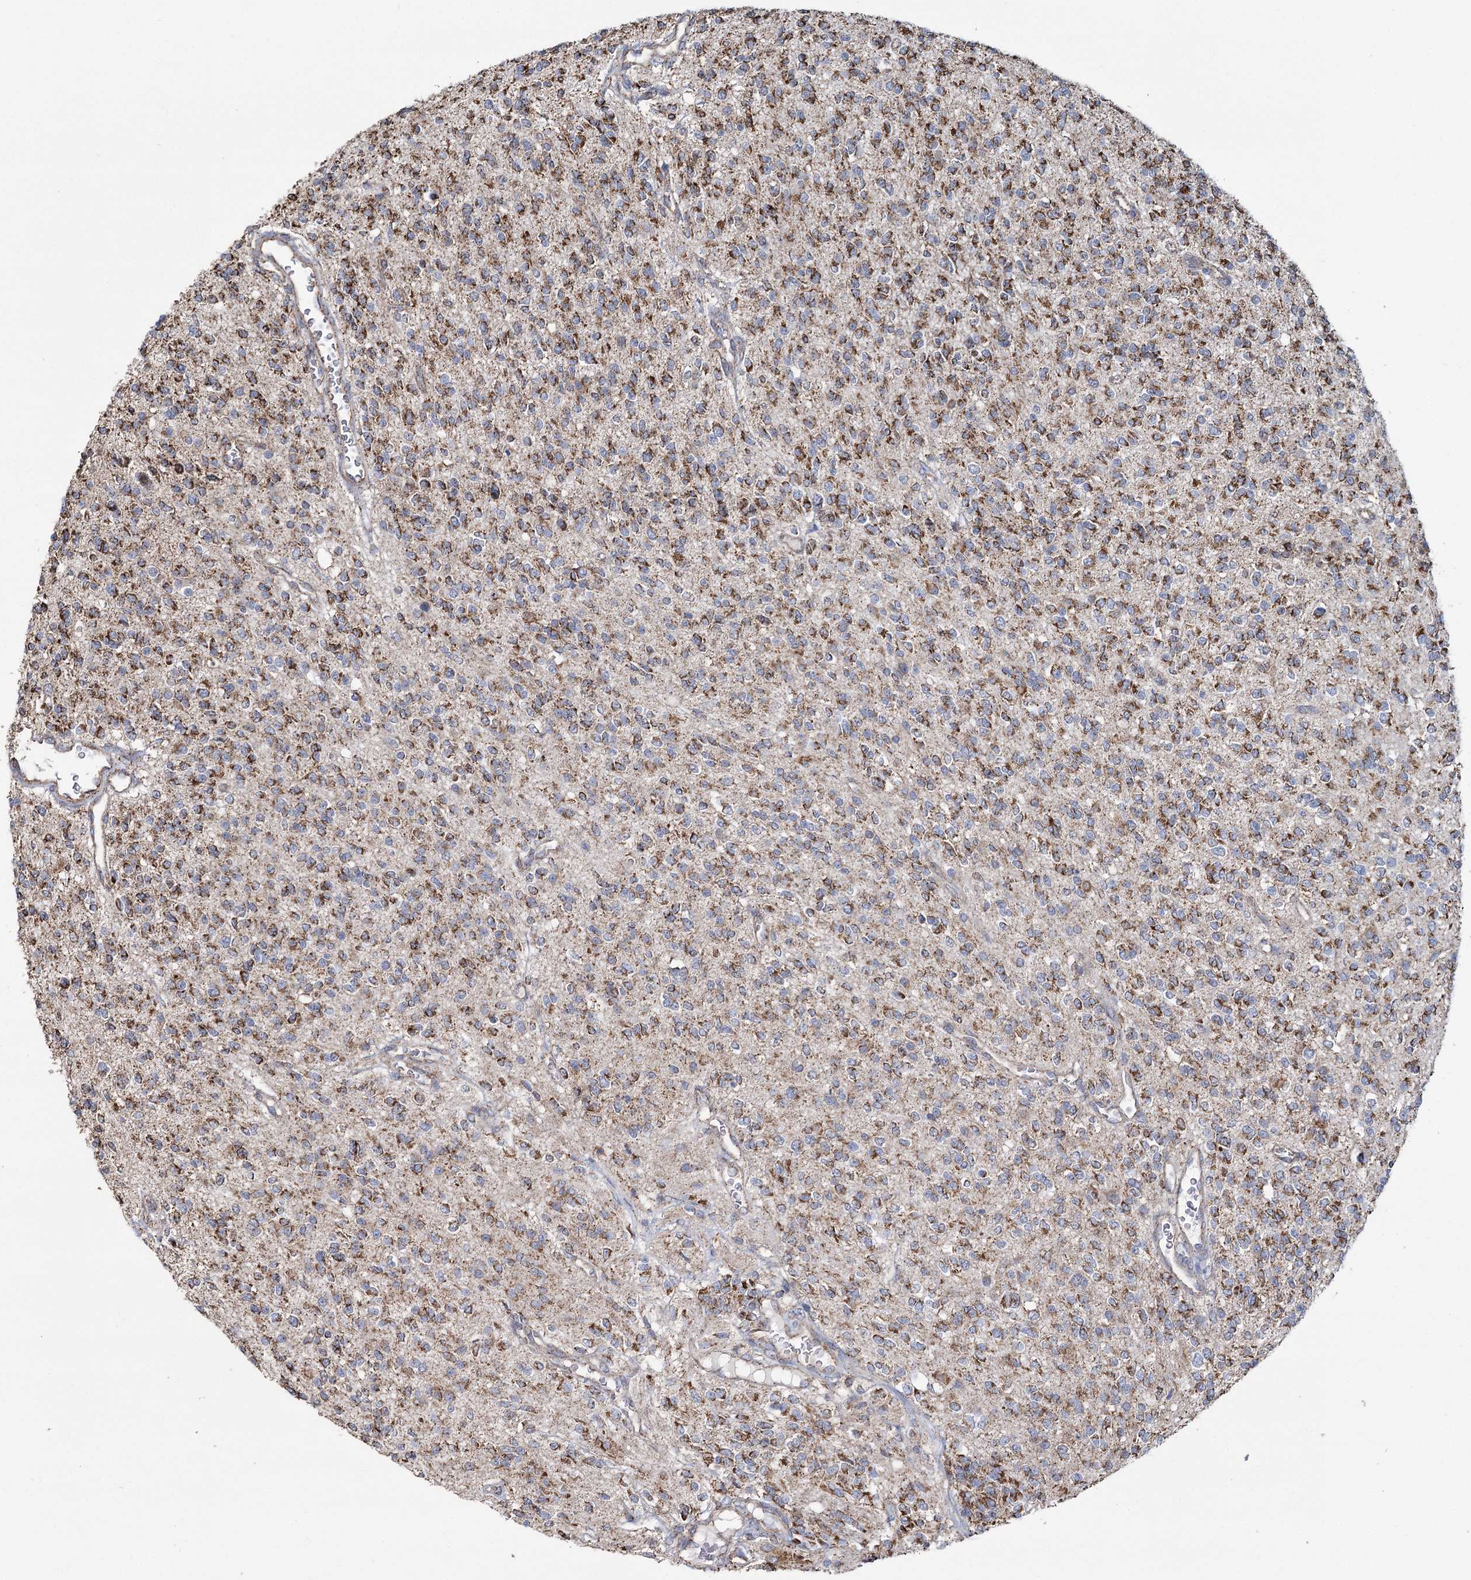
{"staining": {"intensity": "strong", "quantity": "25%-75%", "location": "cytoplasmic/membranous"}, "tissue": "glioma", "cell_type": "Tumor cells", "image_type": "cancer", "snomed": [{"axis": "morphology", "description": "Glioma, malignant, High grade"}, {"axis": "topography", "description": "Brain"}], "caption": "Protein expression by immunohistochemistry (IHC) shows strong cytoplasmic/membranous expression in approximately 25%-75% of tumor cells in malignant high-grade glioma.", "gene": "RANBP3L", "patient": {"sex": "male", "age": 34}}